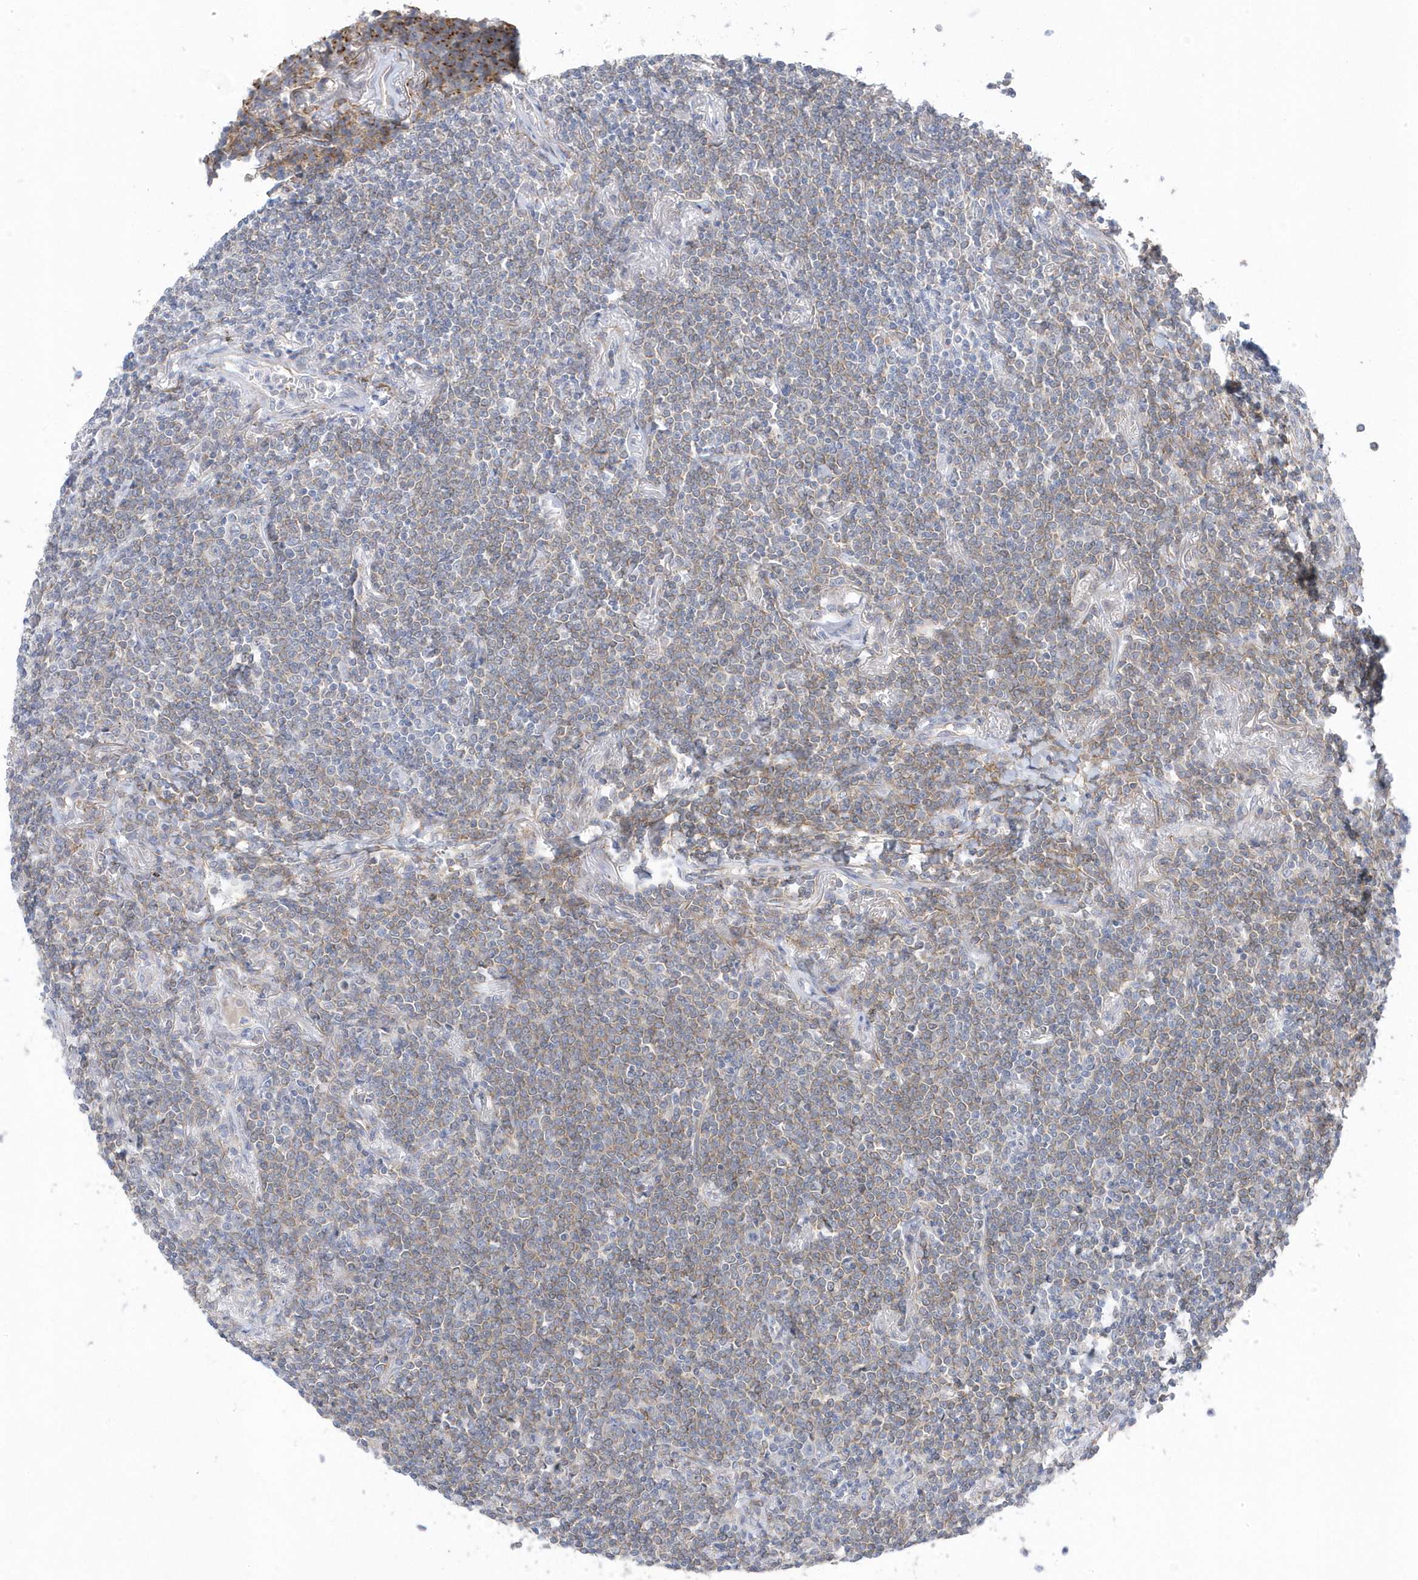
{"staining": {"intensity": "weak", "quantity": "25%-75%", "location": "cytoplasmic/membranous"}, "tissue": "lymphoma", "cell_type": "Tumor cells", "image_type": "cancer", "snomed": [{"axis": "morphology", "description": "Malignant lymphoma, non-Hodgkin's type, Low grade"}, {"axis": "topography", "description": "Lung"}], "caption": "Malignant lymphoma, non-Hodgkin's type (low-grade) stained with immunohistochemistry (IHC) shows weak cytoplasmic/membranous expression in about 25%-75% of tumor cells.", "gene": "ANAPC1", "patient": {"sex": "female", "age": 71}}